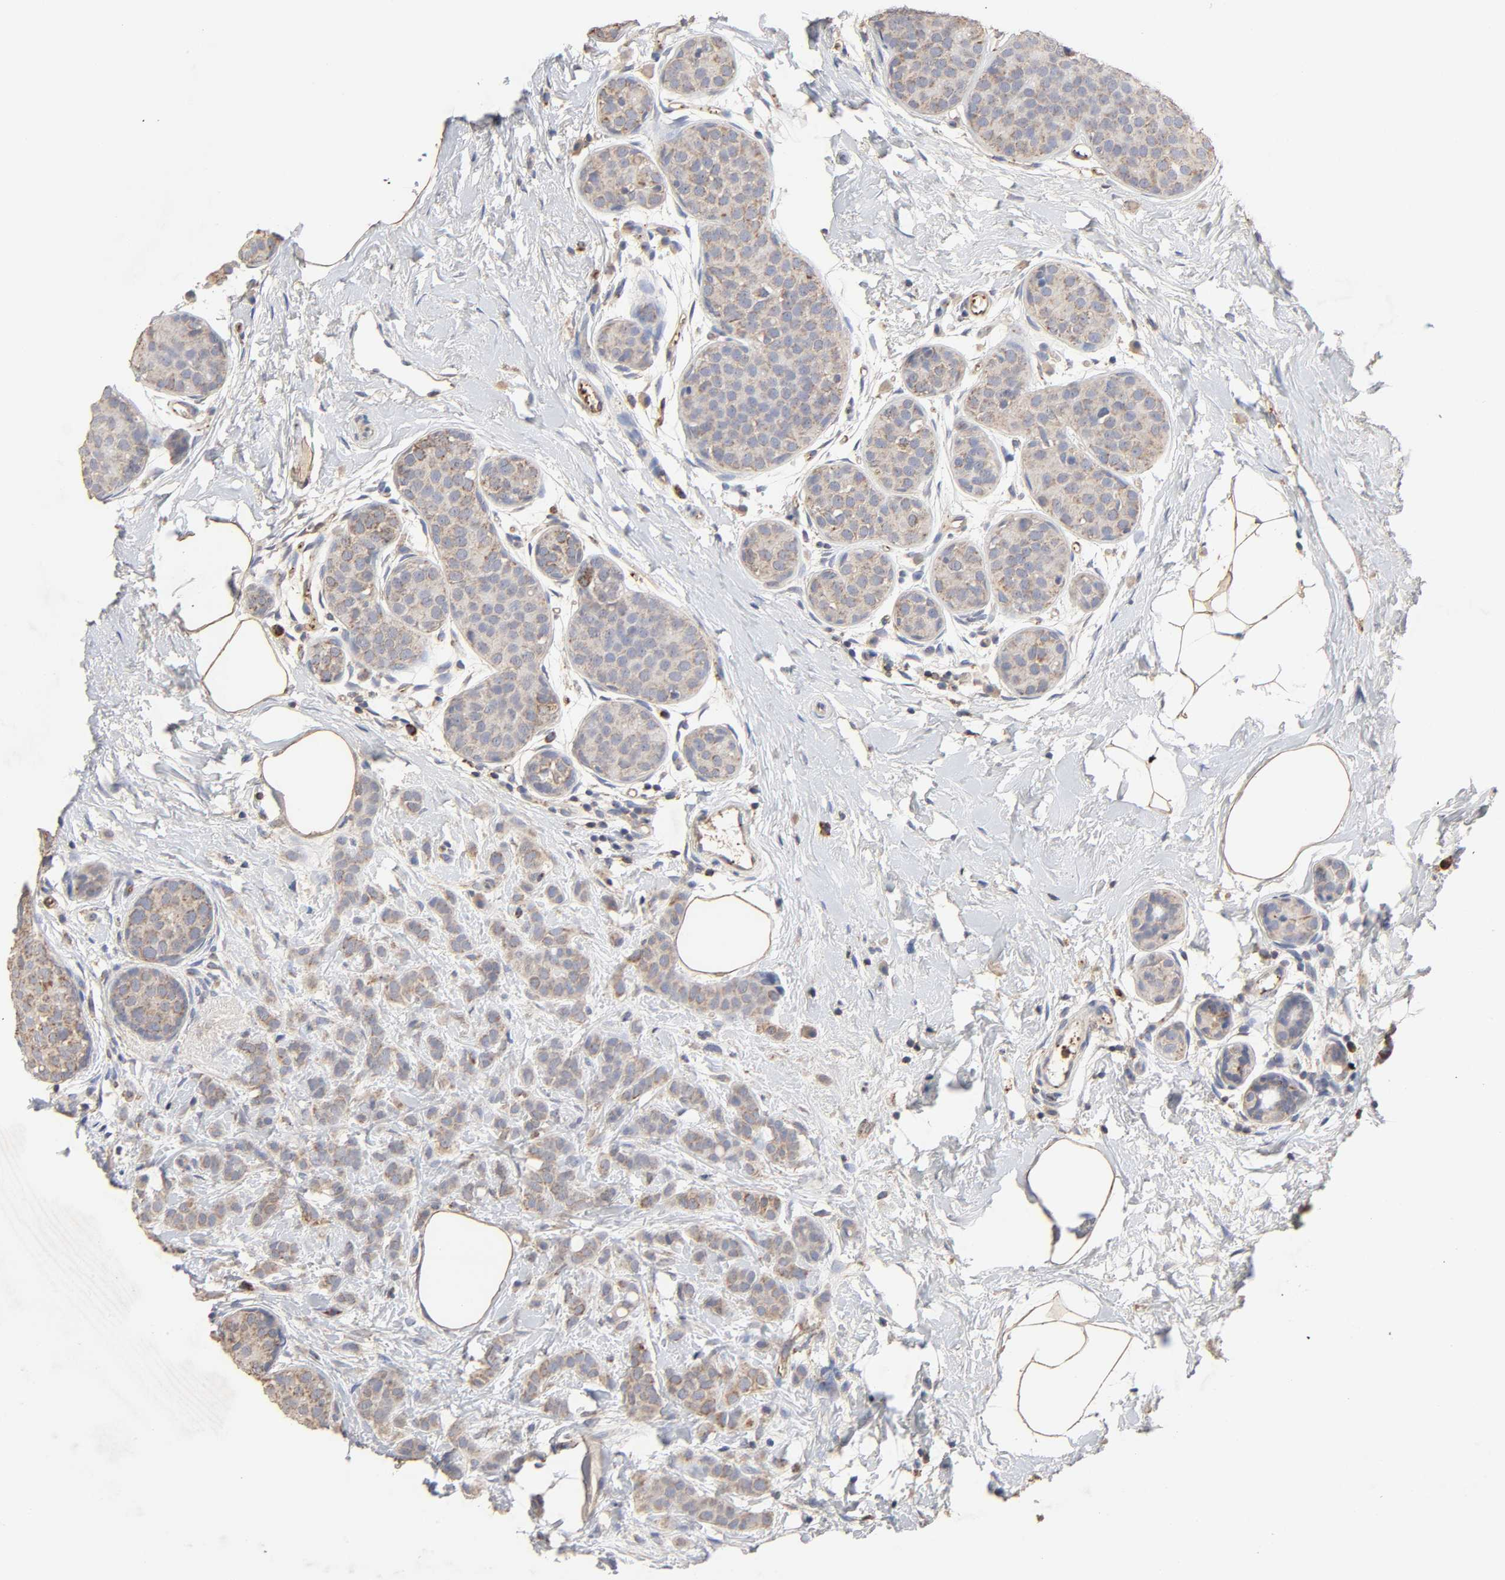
{"staining": {"intensity": "weak", "quantity": "25%-75%", "location": "cytoplasmic/membranous"}, "tissue": "breast cancer", "cell_type": "Tumor cells", "image_type": "cancer", "snomed": [{"axis": "morphology", "description": "Lobular carcinoma, in situ"}, {"axis": "morphology", "description": "Lobular carcinoma"}, {"axis": "topography", "description": "Breast"}], "caption": "A histopathology image of breast cancer stained for a protein demonstrates weak cytoplasmic/membranous brown staining in tumor cells. (Stains: DAB (3,3'-diaminobenzidine) in brown, nuclei in blue, Microscopy: brightfield microscopy at high magnification).", "gene": "CYCS", "patient": {"sex": "female", "age": 41}}